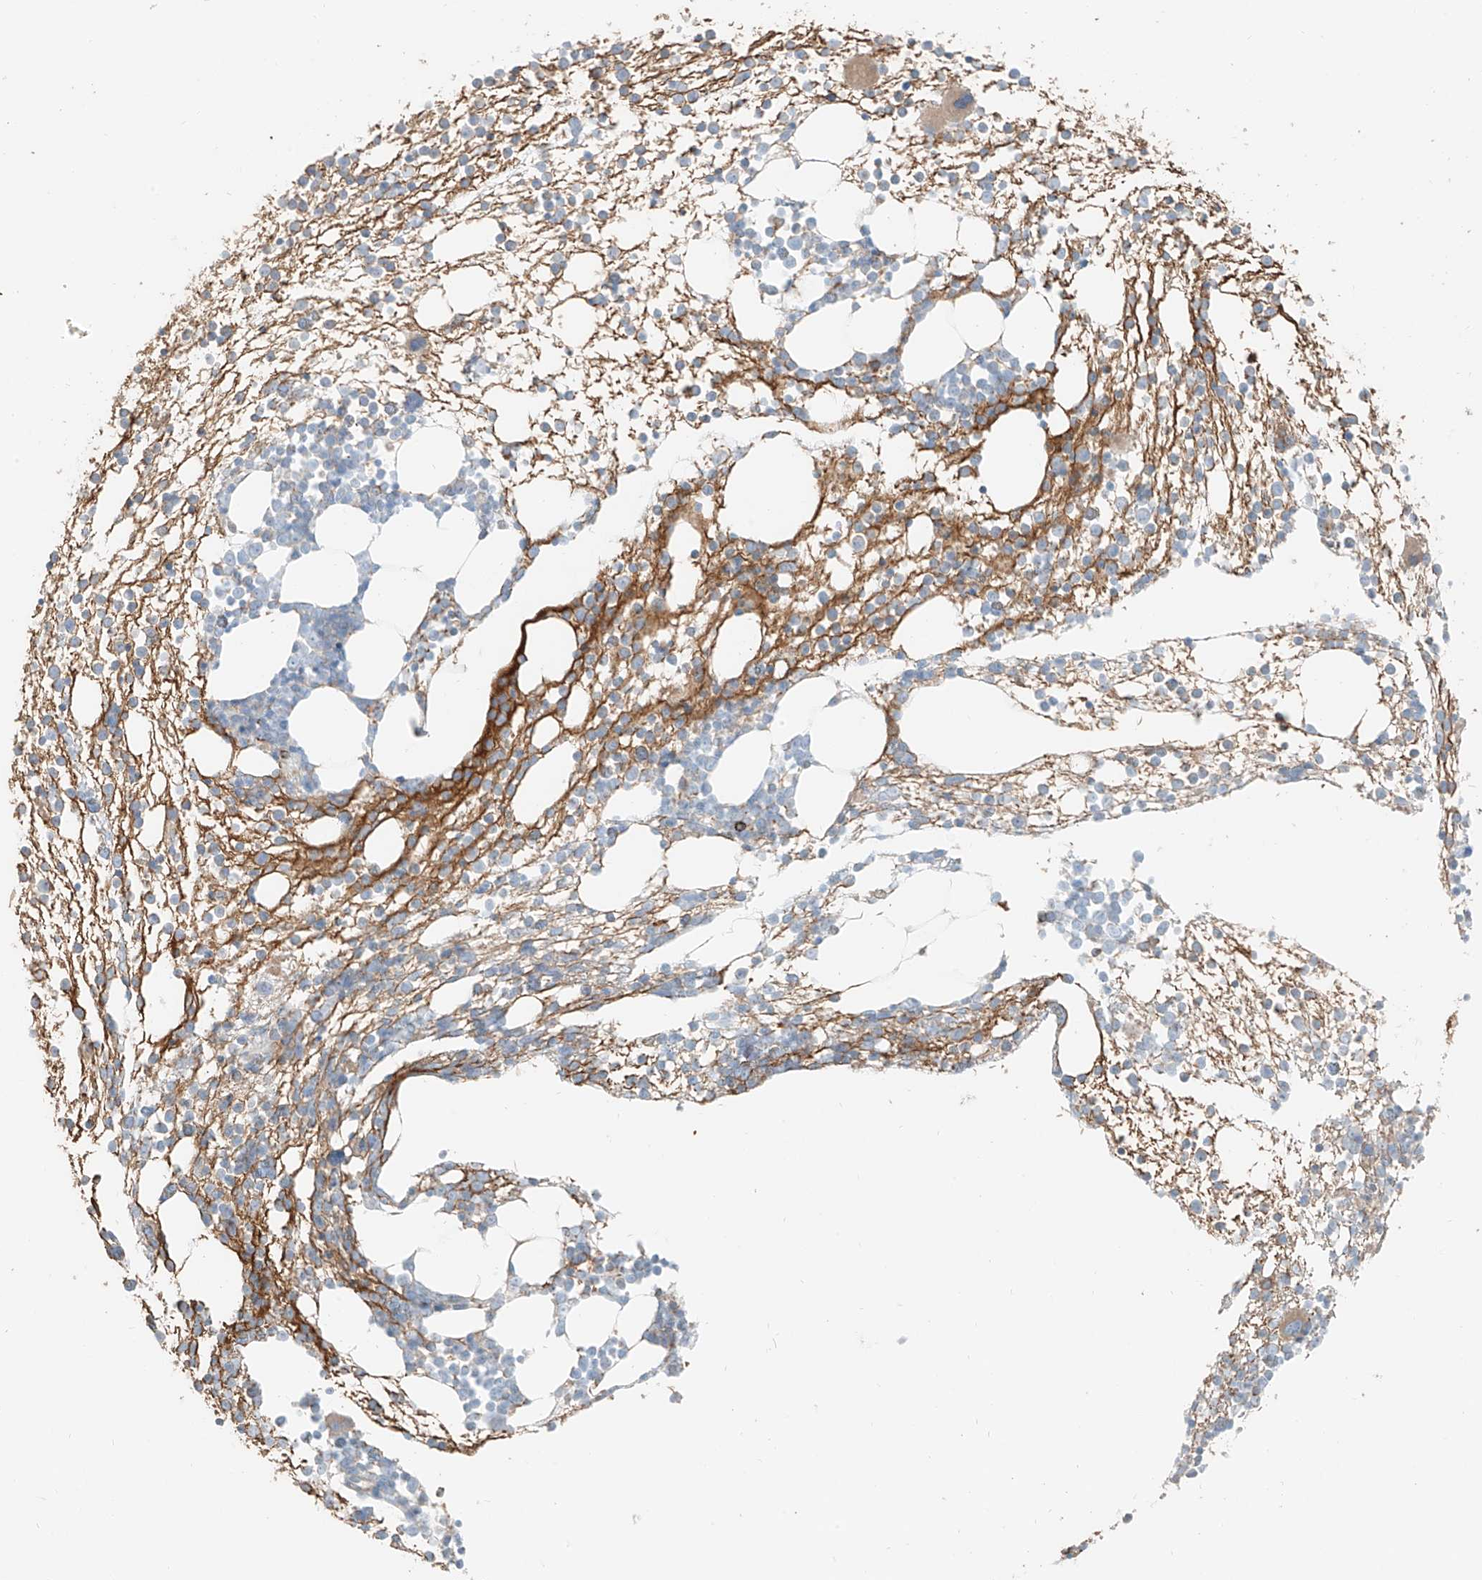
{"staining": {"intensity": "weak", "quantity": "<25%", "location": "cytoplasmic/membranous"}, "tissue": "bone marrow", "cell_type": "Hematopoietic cells", "image_type": "normal", "snomed": [{"axis": "morphology", "description": "Normal tissue, NOS"}, {"axis": "topography", "description": "Bone marrow"}], "caption": "Hematopoietic cells show no significant expression in normal bone marrow. (Immunohistochemistry, brightfield microscopy, high magnification).", "gene": "FSTL1", "patient": {"sex": "male", "age": 54}}